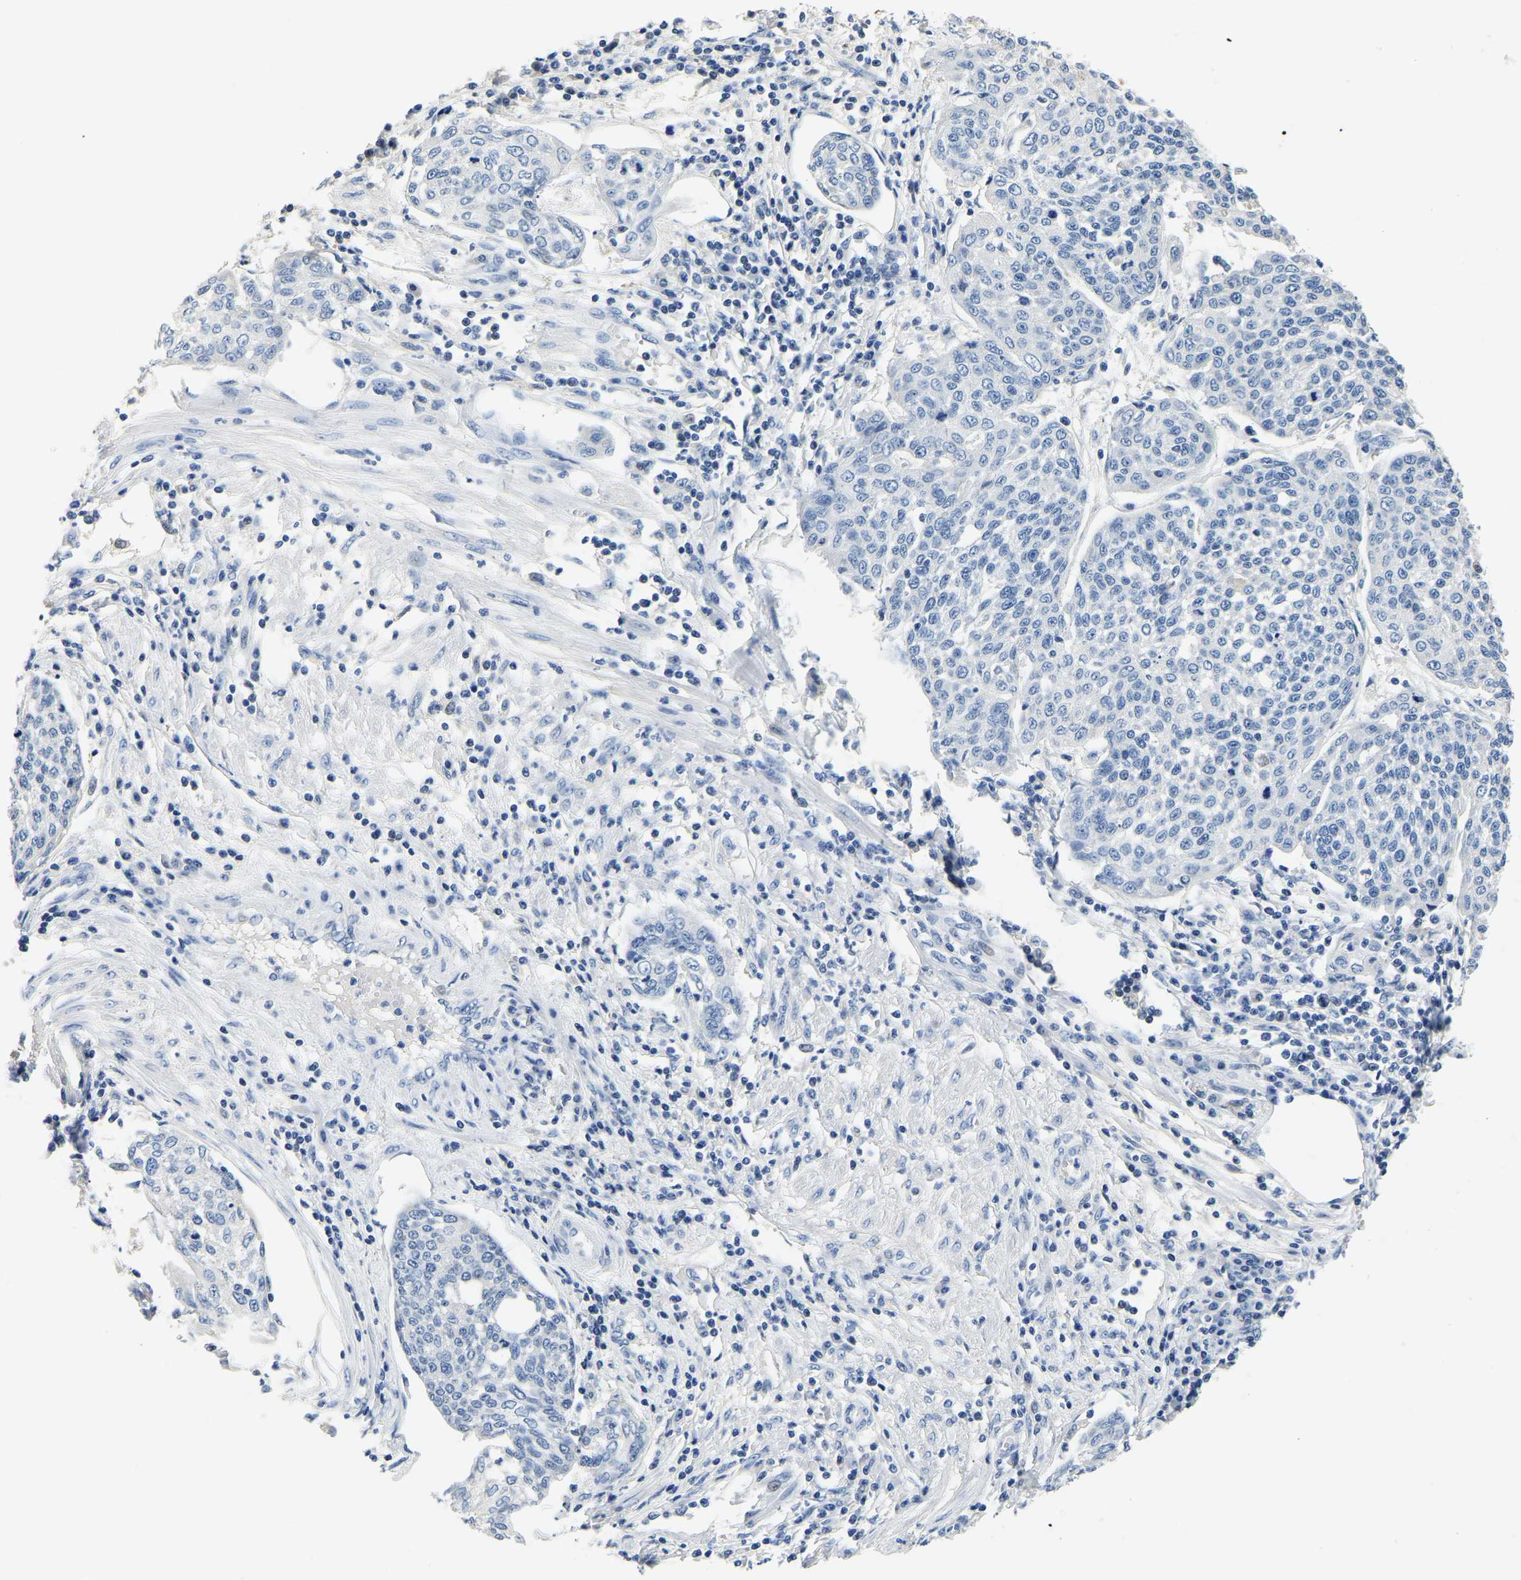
{"staining": {"intensity": "moderate", "quantity": "<25%", "location": "cytoplasmic/membranous"}, "tissue": "cervical cancer", "cell_type": "Tumor cells", "image_type": "cancer", "snomed": [{"axis": "morphology", "description": "Squamous cell carcinoma, NOS"}, {"axis": "topography", "description": "Cervix"}], "caption": "Cervical cancer stained with DAB (3,3'-diaminobenzidine) IHC reveals low levels of moderate cytoplasmic/membranous staining in about <25% of tumor cells.", "gene": "PCK2", "patient": {"sex": "female", "age": 34}}